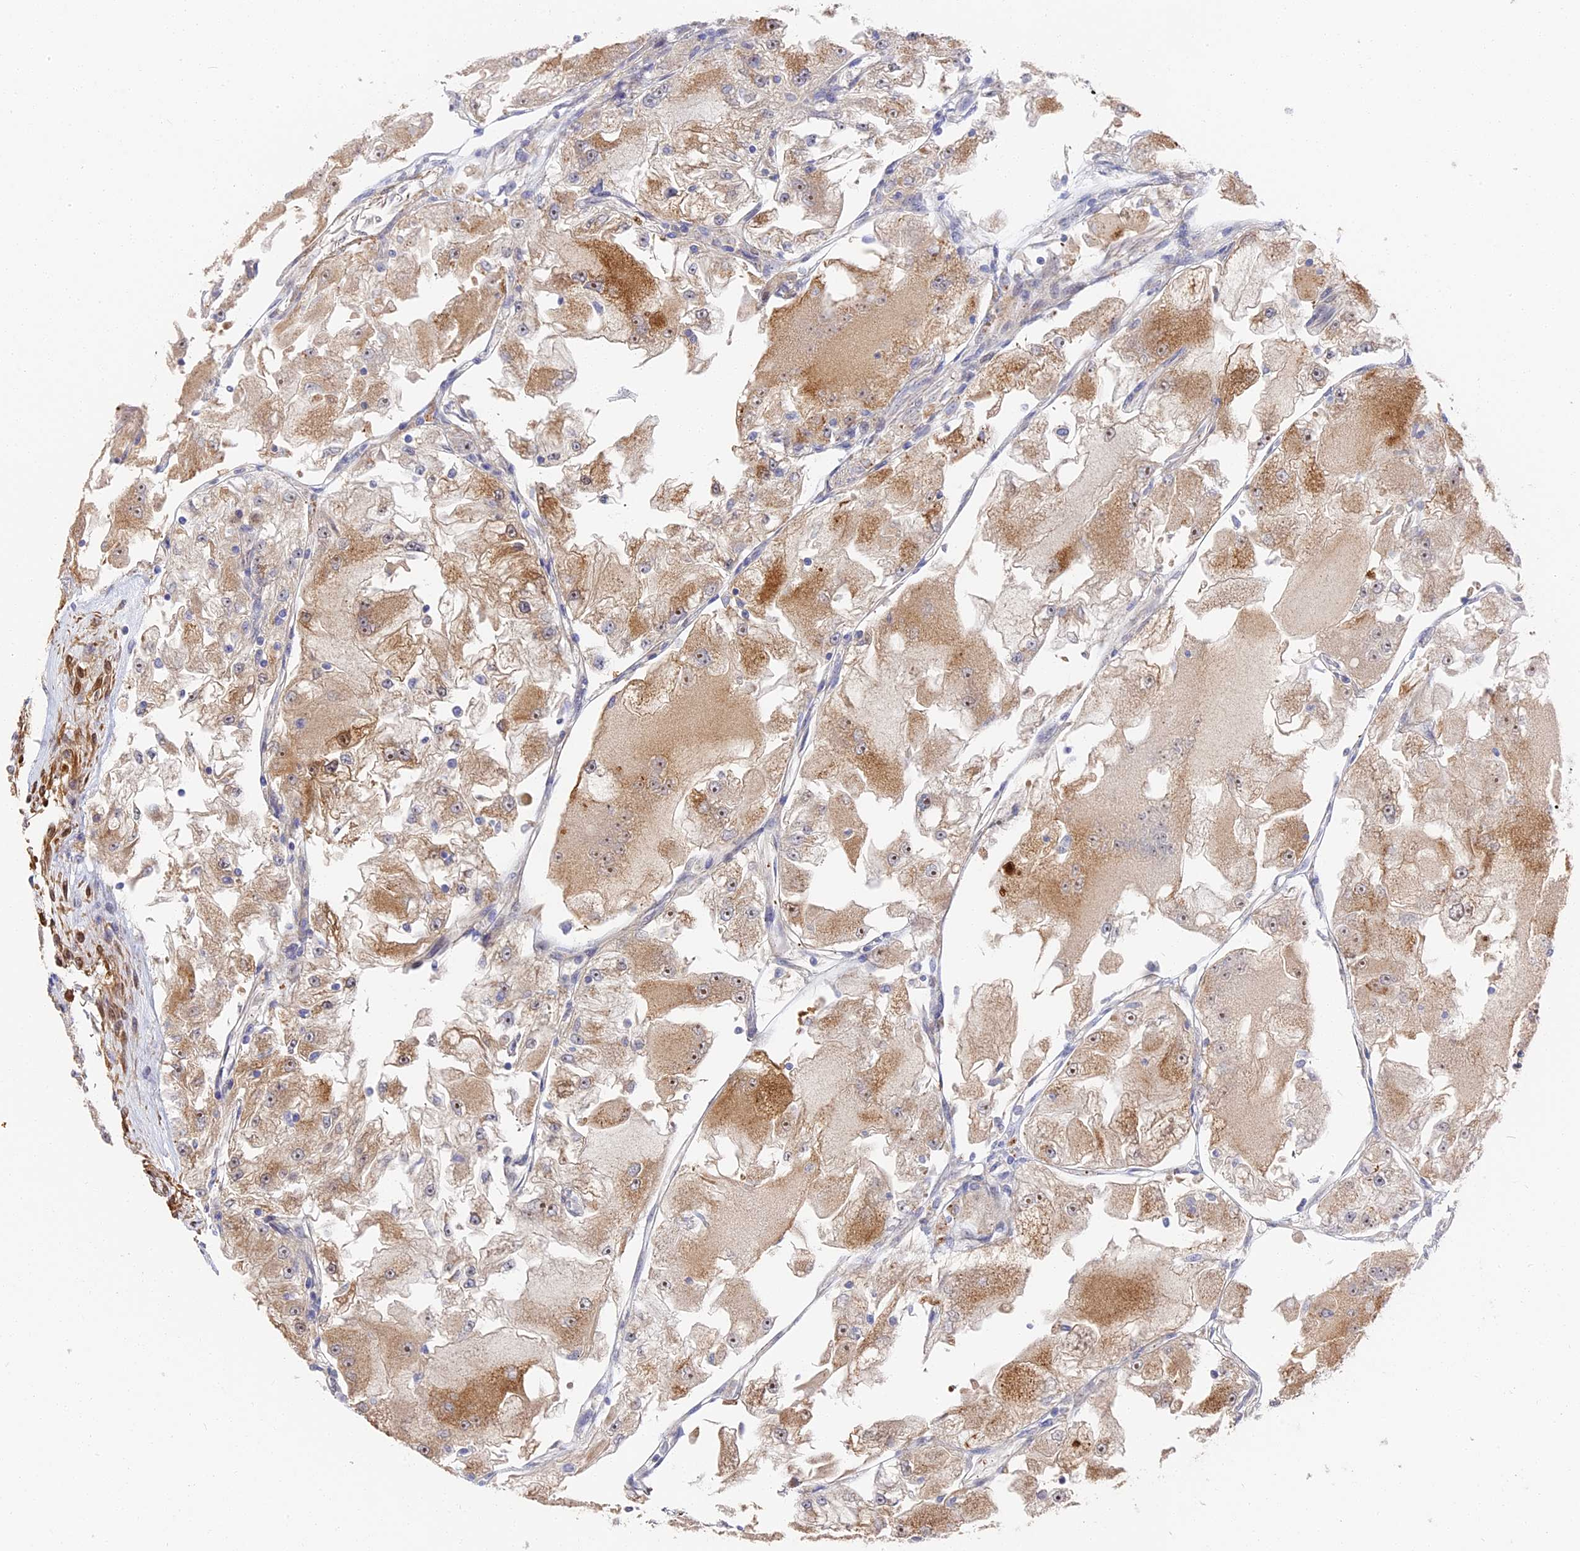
{"staining": {"intensity": "moderate", "quantity": "25%-75%", "location": "cytoplasmic/membranous,nuclear"}, "tissue": "renal cancer", "cell_type": "Tumor cells", "image_type": "cancer", "snomed": [{"axis": "morphology", "description": "Adenocarcinoma, NOS"}, {"axis": "topography", "description": "Kidney"}], "caption": "IHC staining of adenocarcinoma (renal), which exhibits medium levels of moderate cytoplasmic/membranous and nuclear expression in approximately 25%-75% of tumor cells indicating moderate cytoplasmic/membranous and nuclear protein staining. The staining was performed using DAB (3,3'-diaminobenzidine) (brown) for protein detection and nuclei were counterstained in hematoxylin (blue).", "gene": "CCDC113", "patient": {"sex": "female", "age": 72}}